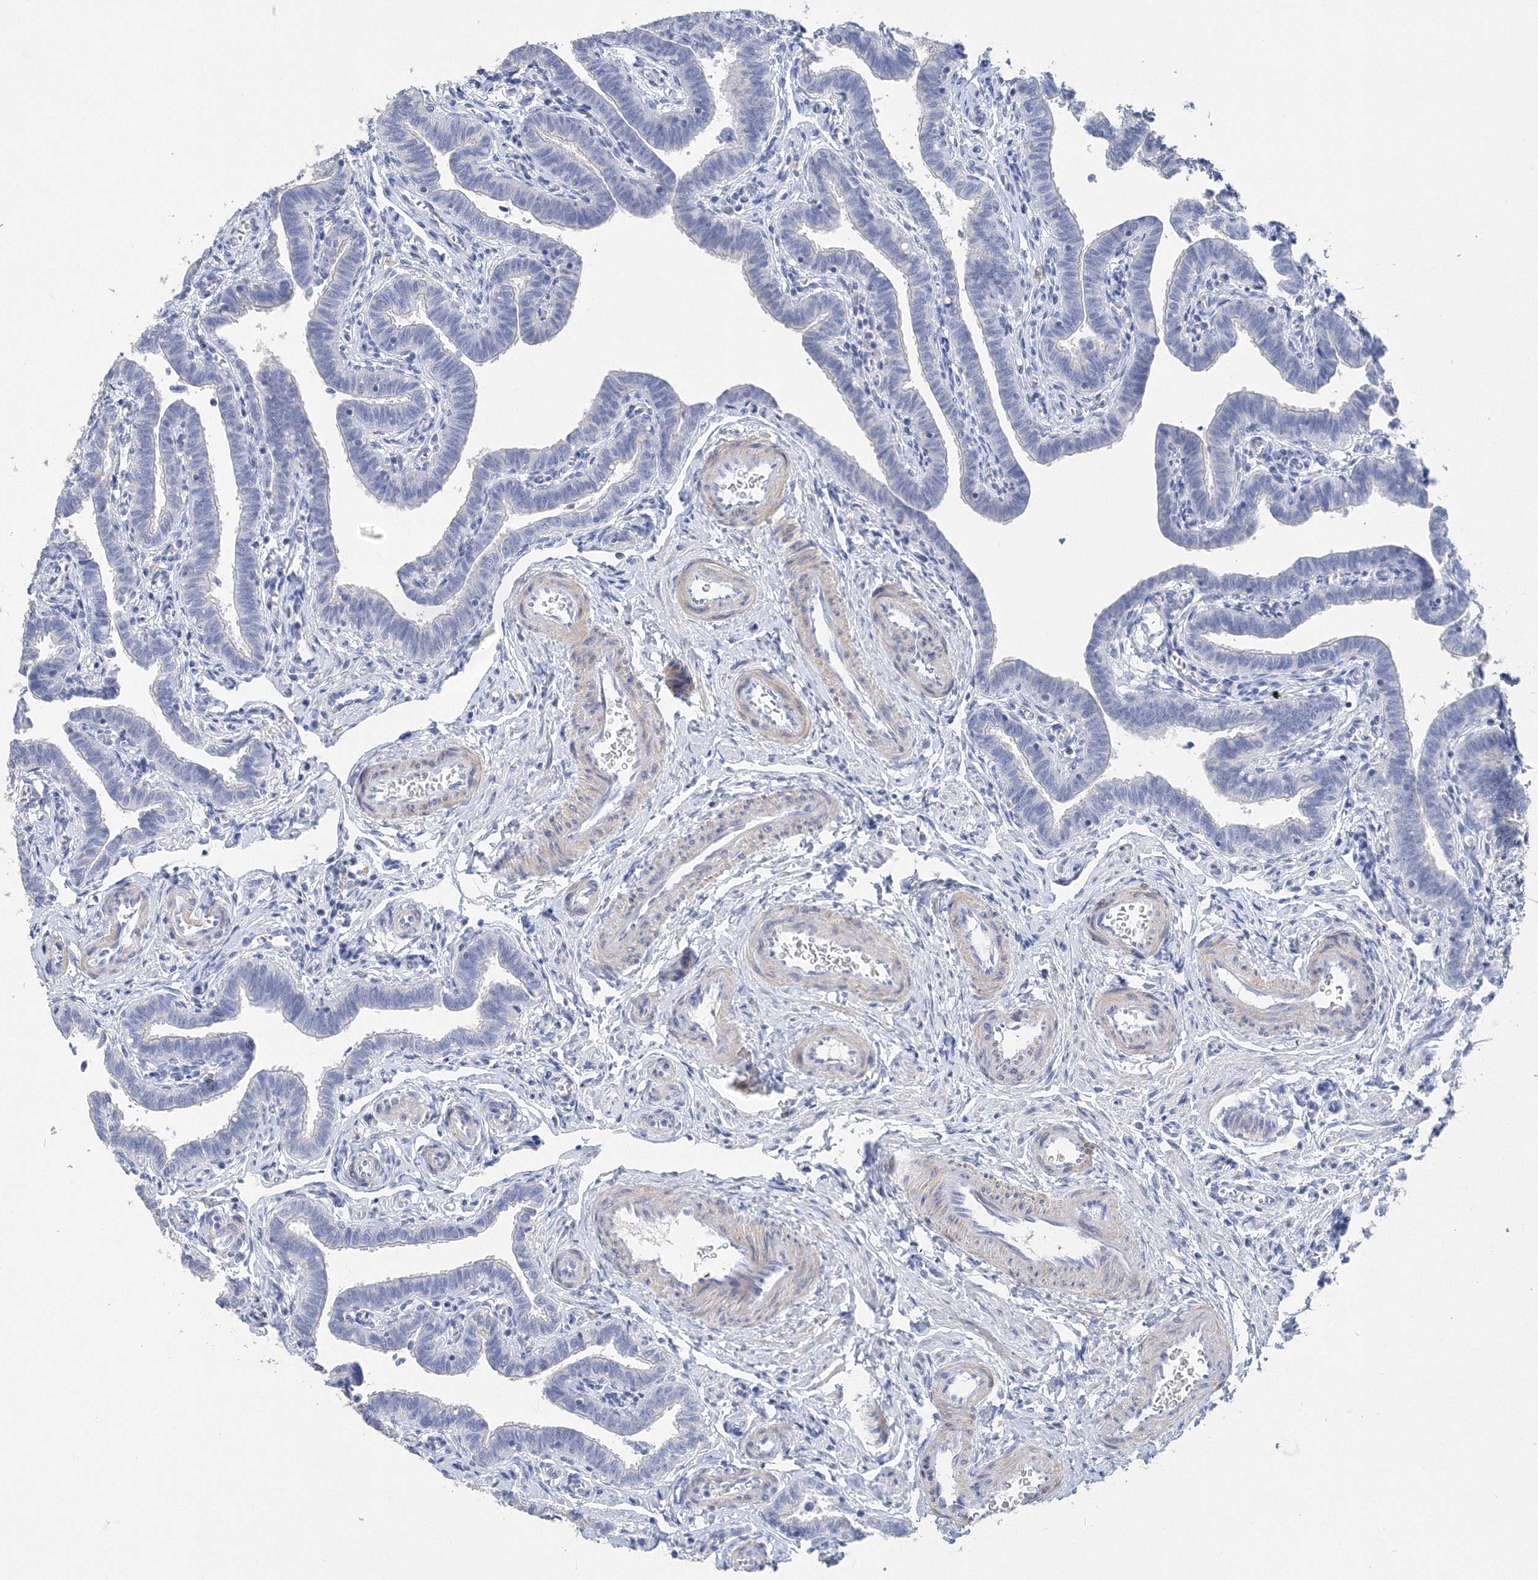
{"staining": {"intensity": "negative", "quantity": "none", "location": "none"}, "tissue": "fallopian tube", "cell_type": "Glandular cells", "image_type": "normal", "snomed": [{"axis": "morphology", "description": "Normal tissue, NOS"}, {"axis": "topography", "description": "Fallopian tube"}], "caption": "The IHC image has no significant positivity in glandular cells of fallopian tube. Nuclei are stained in blue.", "gene": "OSBPL6", "patient": {"sex": "female", "age": 36}}